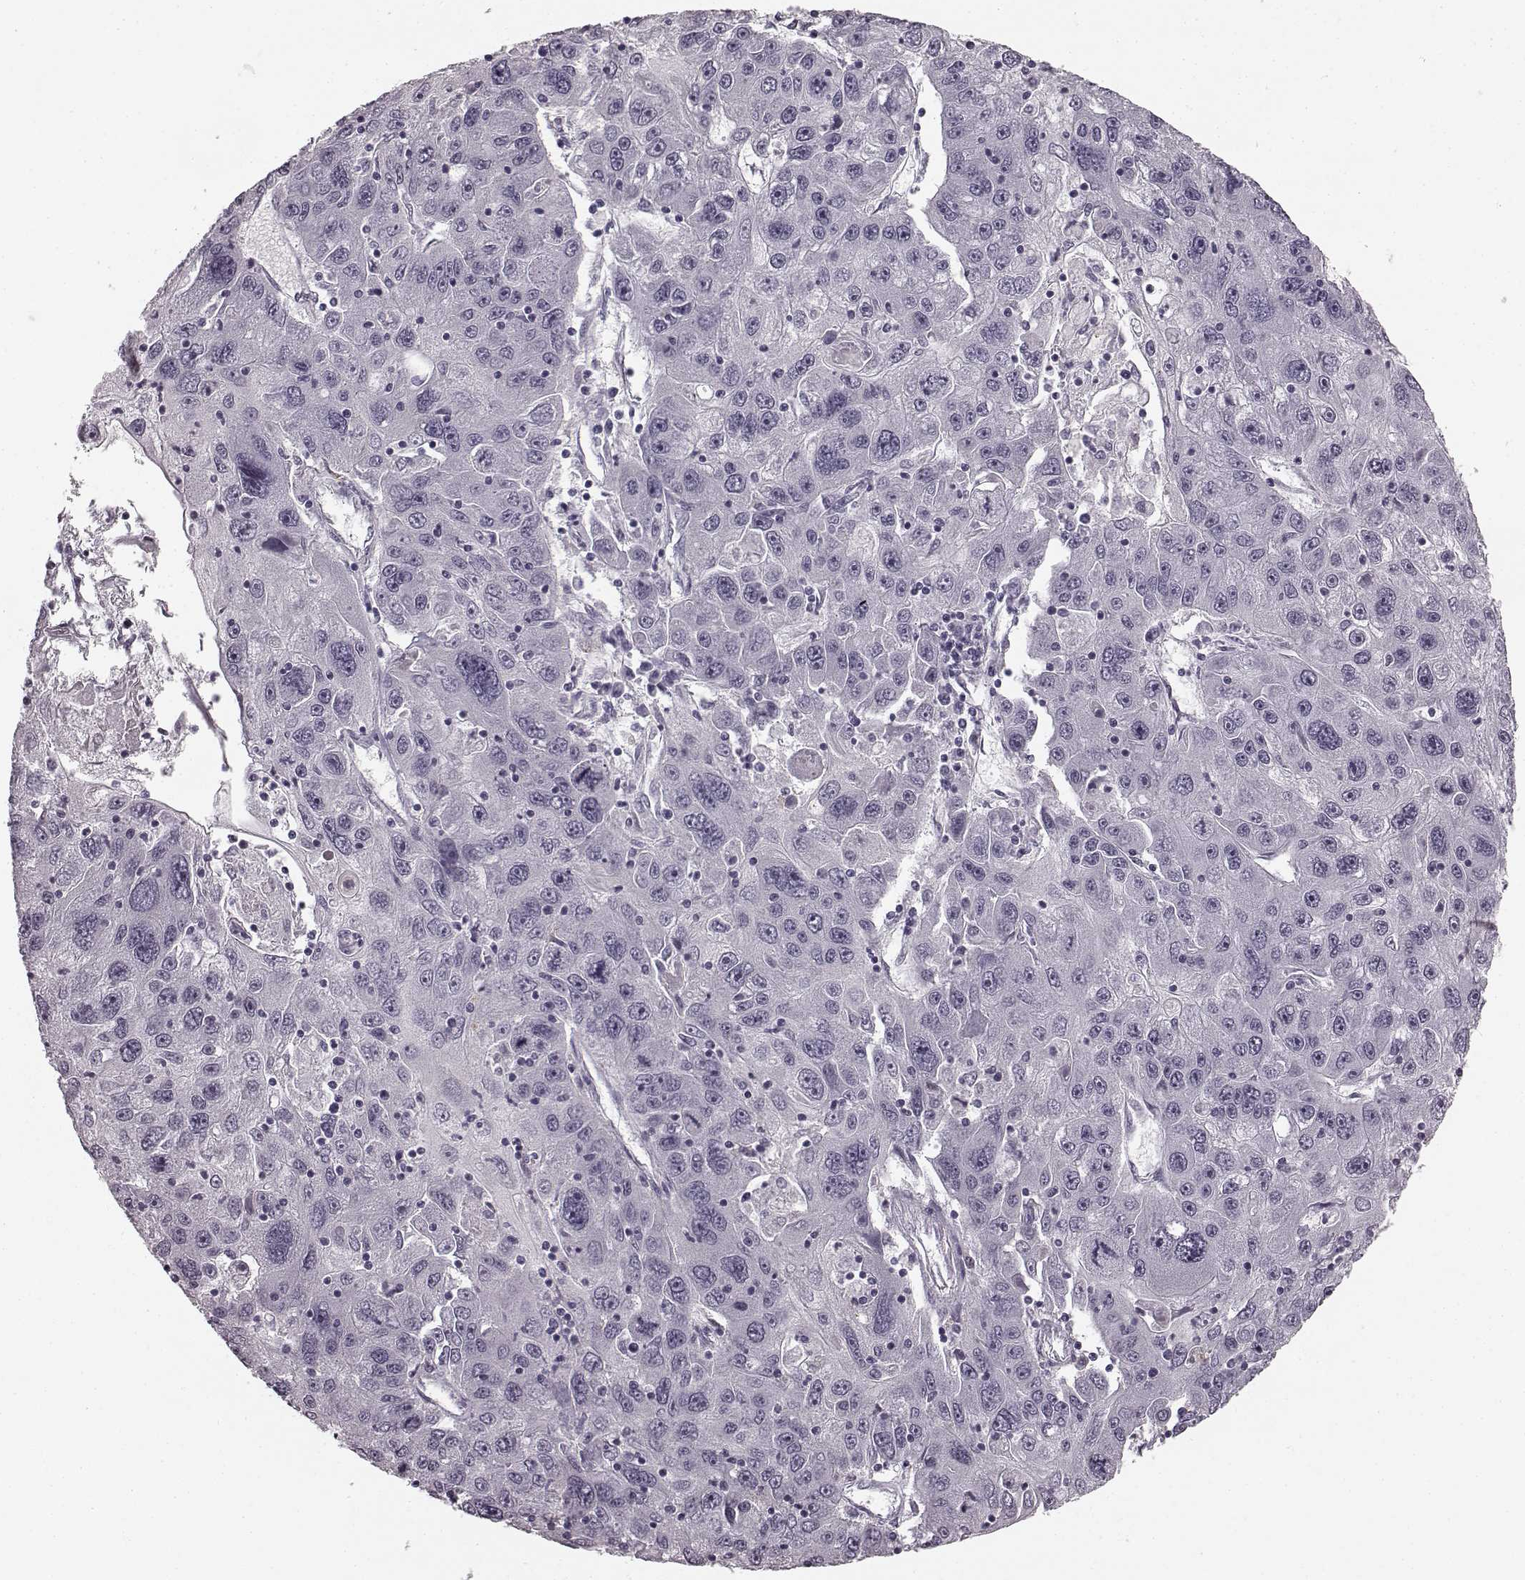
{"staining": {"intensity": "negative", "quantity": "none", "location": "none"}, "tissue": "stomach cancer", "cell_type": "Tumor cells", "image_type": "cancer", "snomed": [{"axis": "morphology", "description": "Adenocarcinoma, NOS"}, {"axis": "topography", "description": "Stomach"}], "caption": "Immunohistochemical staining of human adenocarcinoma (stomach) shows no significant expression in tumor cells.", "gene": "TMPRSS15", "patient": {"sex": "male", "age": 56}}